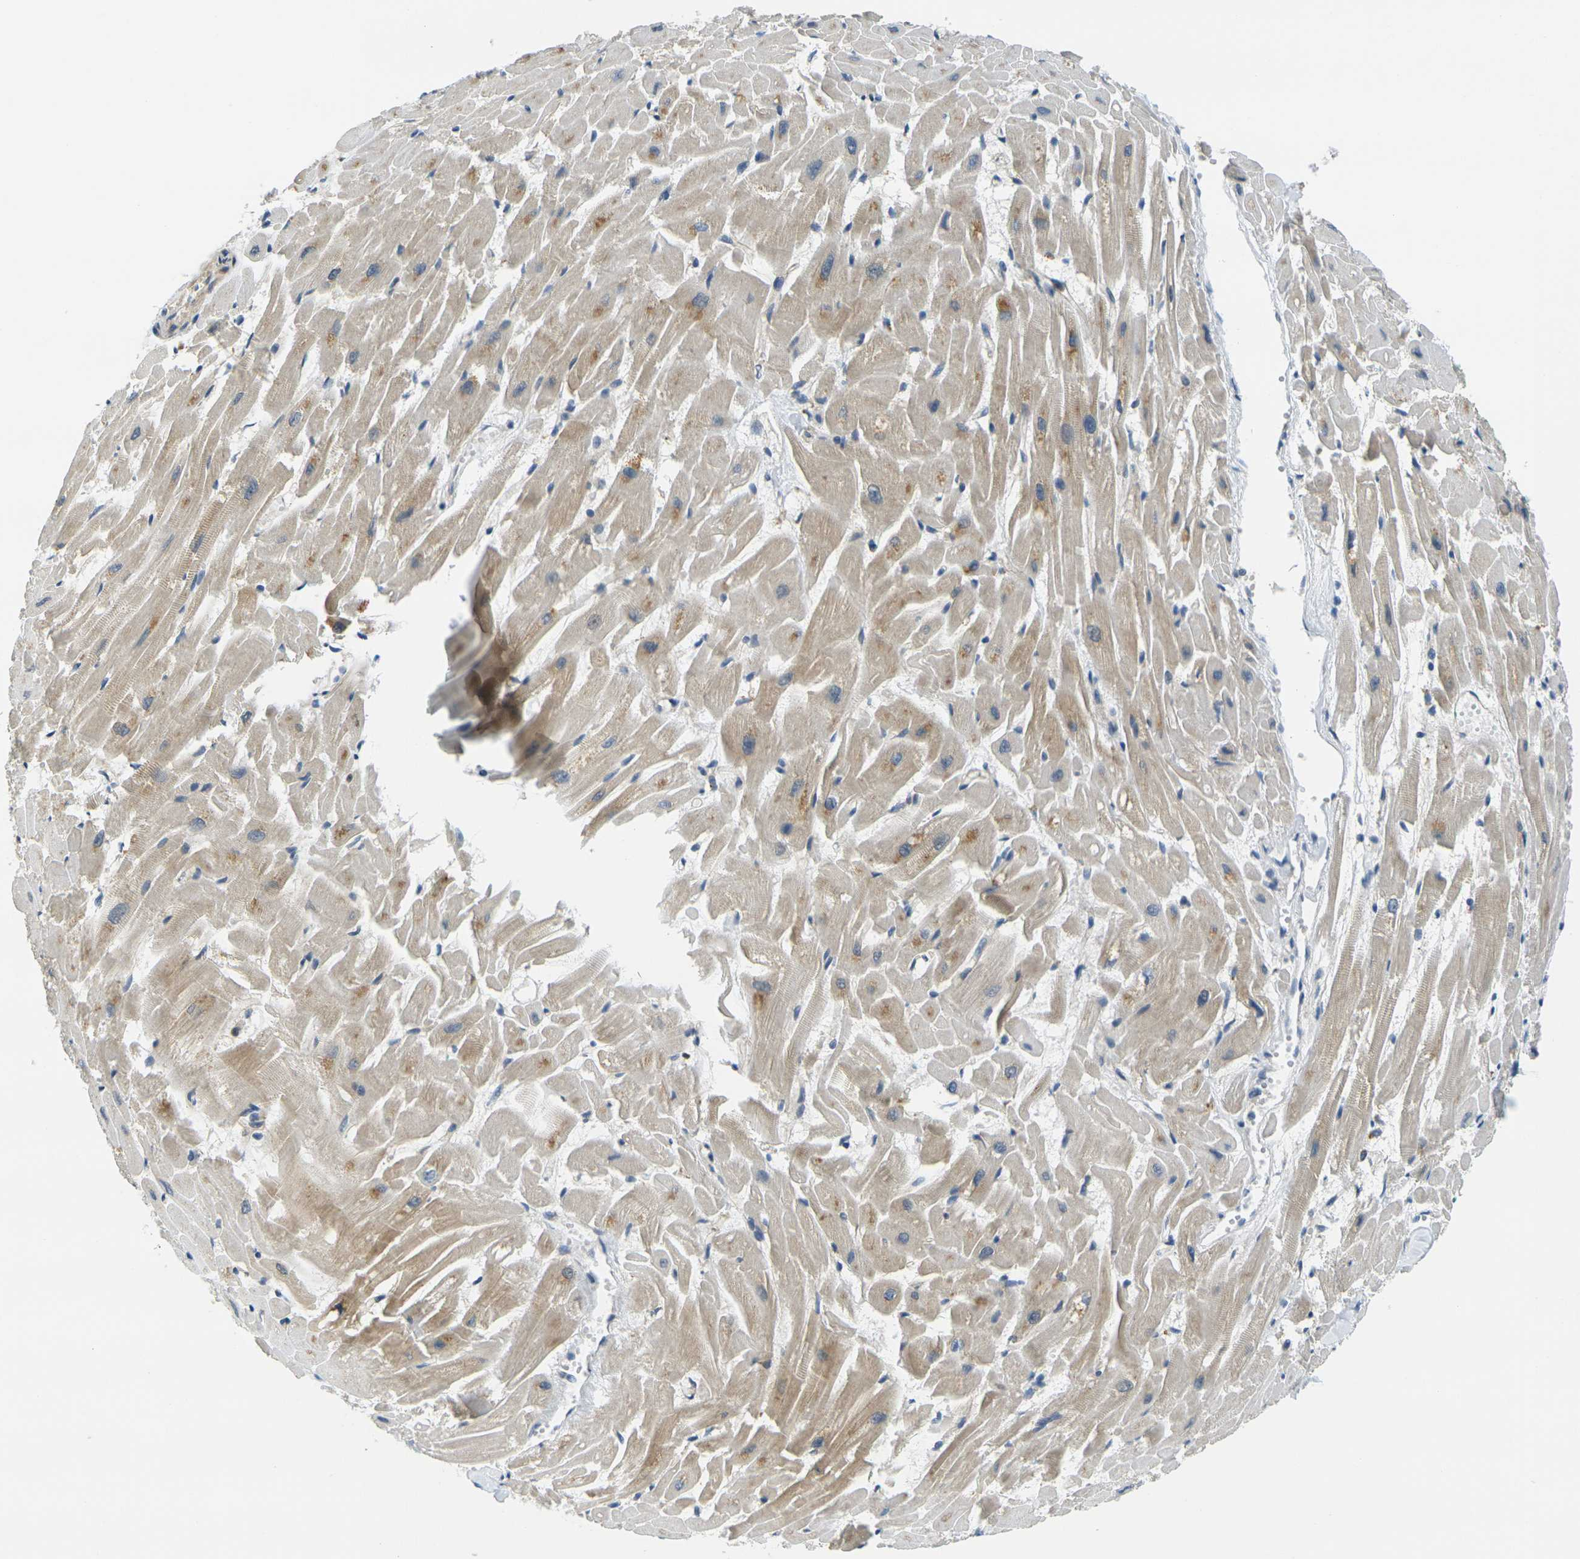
{"staining": {"intensity": "weak", "quantity": ">75%", "location": "cytoplasmic/membranous"}, "tissue": "heart muscle", "cell_type": "Cardiomyocytes", "image_type": "normal", "snomed": [{"axis": "morphology", "description": "Normal tissue, NOS"}, {"axis": "topography", "description": "Heart"}], "caption": "Cardiomyocytes display low levels of weak cytoplasmic/membranous staining in about >75% of cells in unremarkable human heart muscle.", "gene": "KCTD10", "patient": {"sex": "female", "age": 19}}